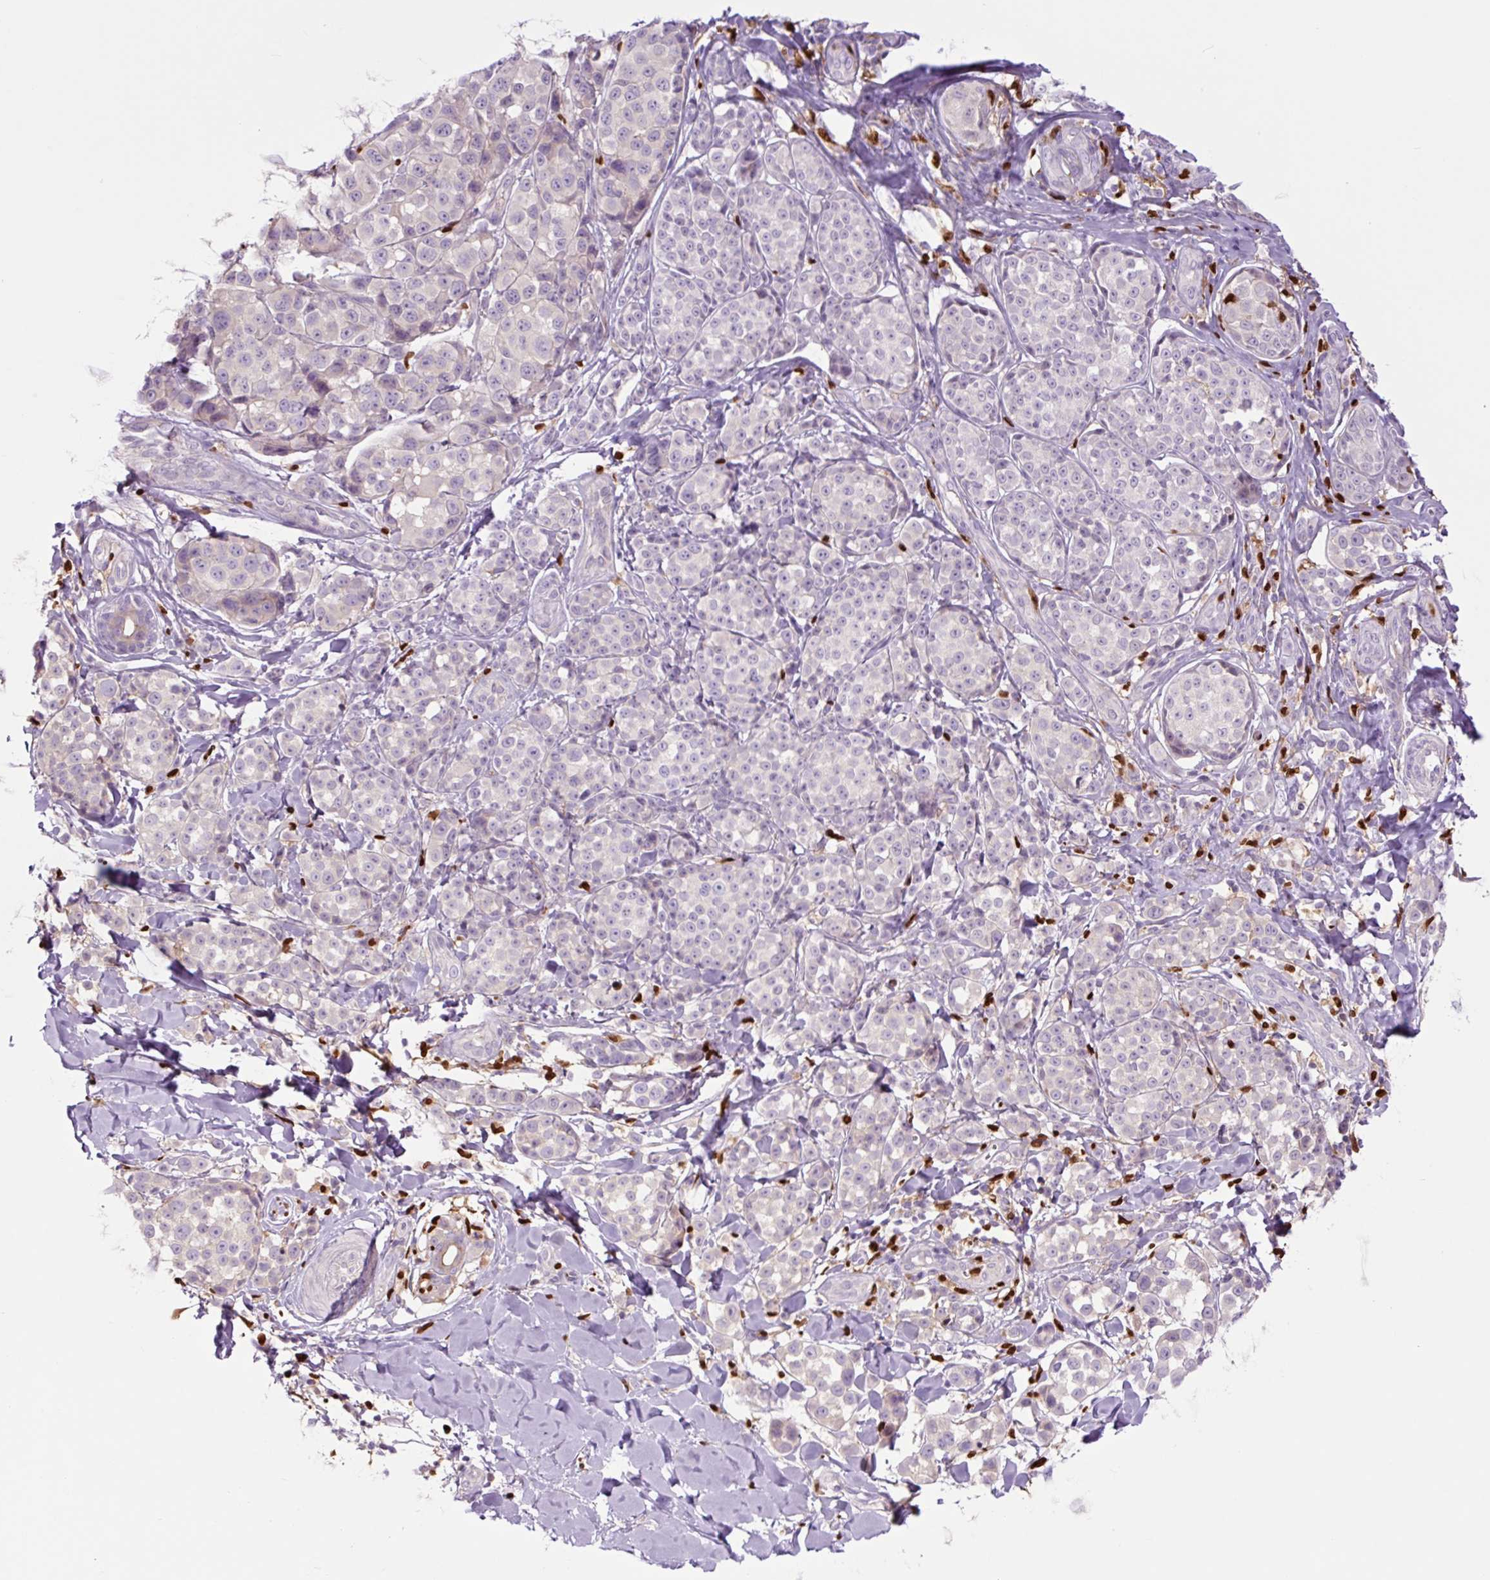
{"staining": {"intensity": "negative", "quantity": "none", "location": "none"}, "tissue": "melanoma", "cell_type": "Tumor cells", "image_type": "cancer", "snomed": [{"axis": "morphology", "description": "Malignant melanoma, NOS"}, {"axis": "topography", "description": "Skin"}], "caption": "Tumor cells are negative for brown protein staining in melanoma.", "gene": "SPI1", "patient": {"sex": "female", "age": 35}}